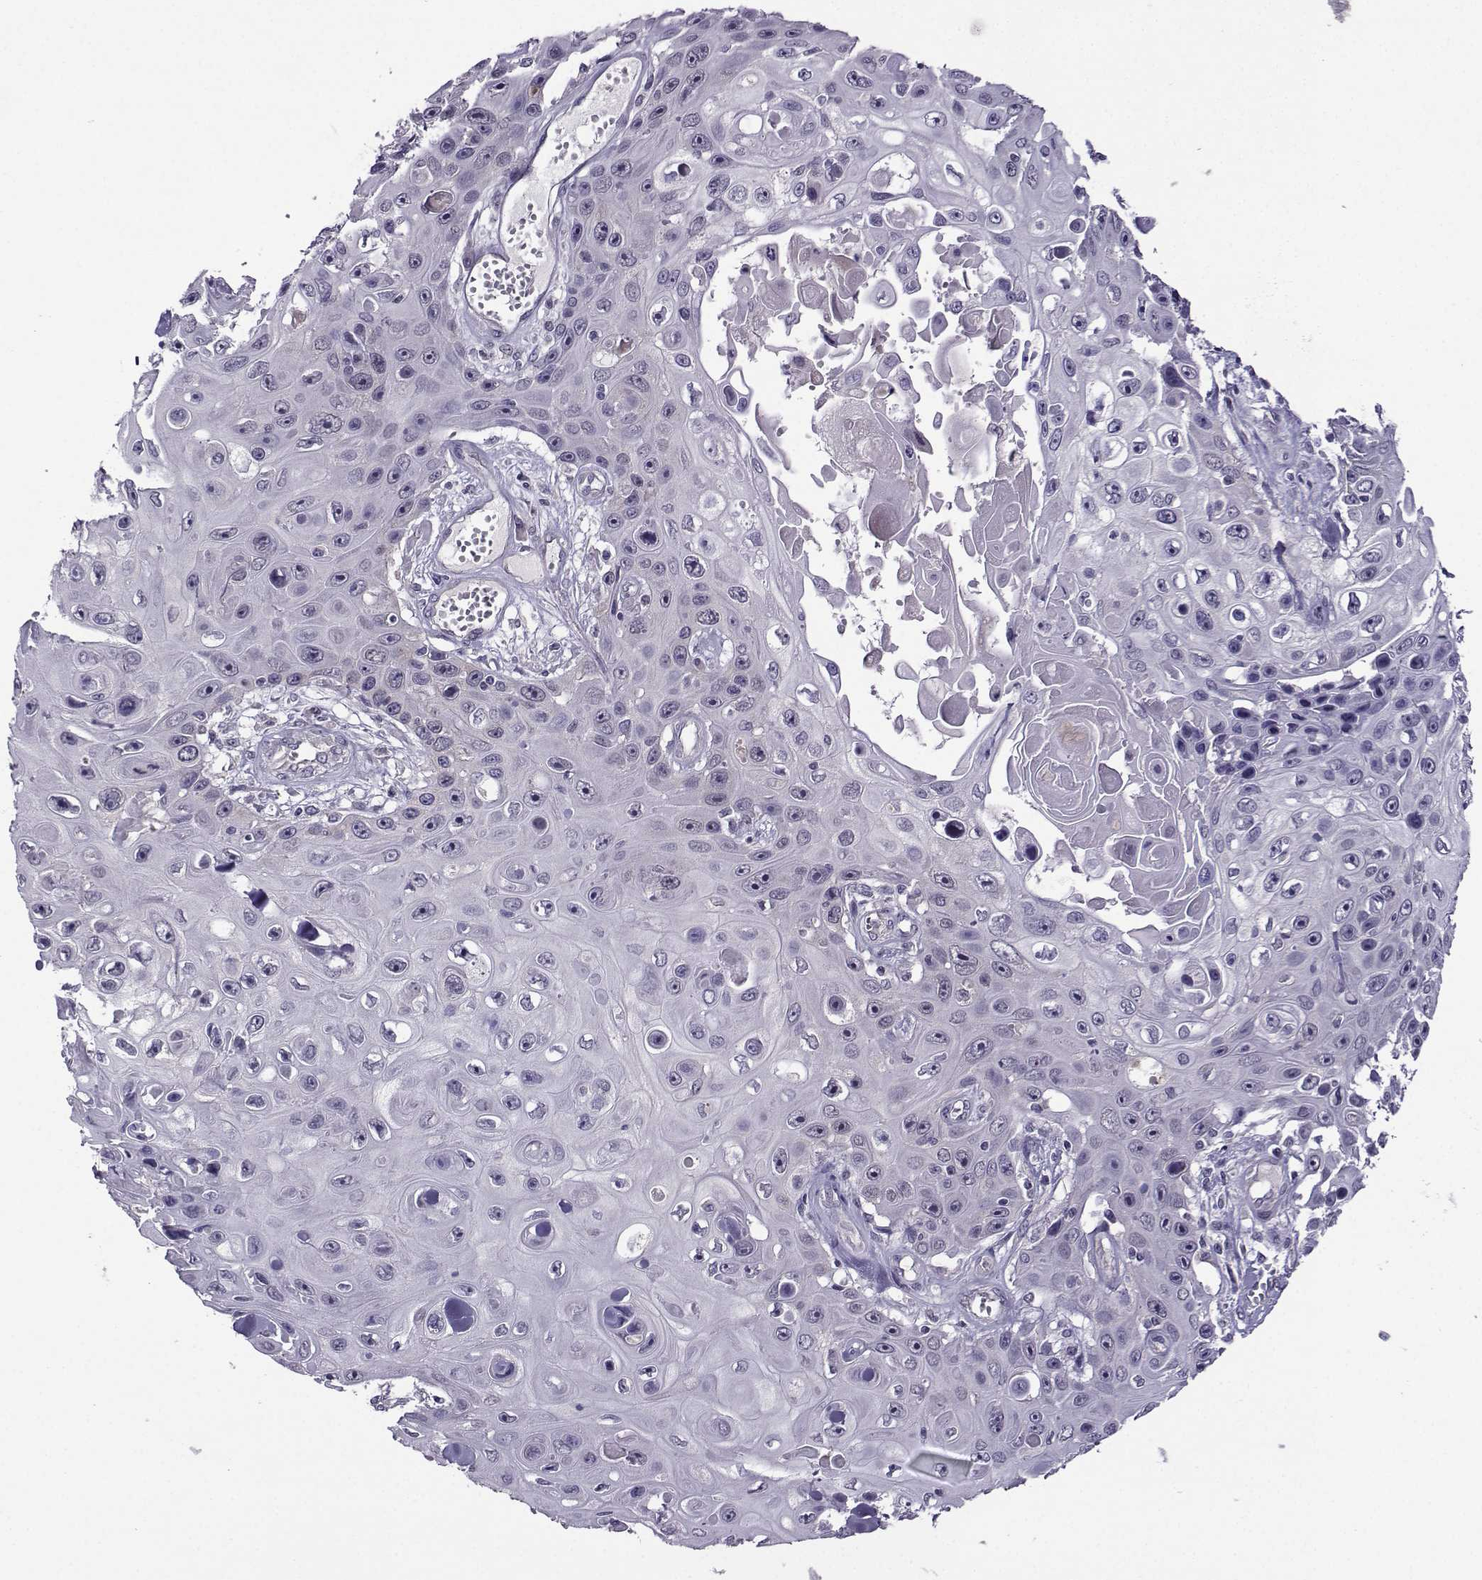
{"staining": {"intensity": "negative", "quantity": "none", "location": "none"}, "tissue": "skin cancer", "cell_type": "Tumor cells", "image_type": "cancer", "snomed": [{"axis": "morphology", "description": "Squamous cell carcinoma, NOS"}, {"axis": "topography", "description": "Skin"}], "caption": "Tumor cells are negative for protein expression in human skin squamous cell carcinoma. The staining is performed using DAB (3,3'-diaminobenzidine) brown chromogen with nuclei counter-stained in using hematoxylin.", "gene": "DDX20", "patient": {"sex": "male", "age": 82}}